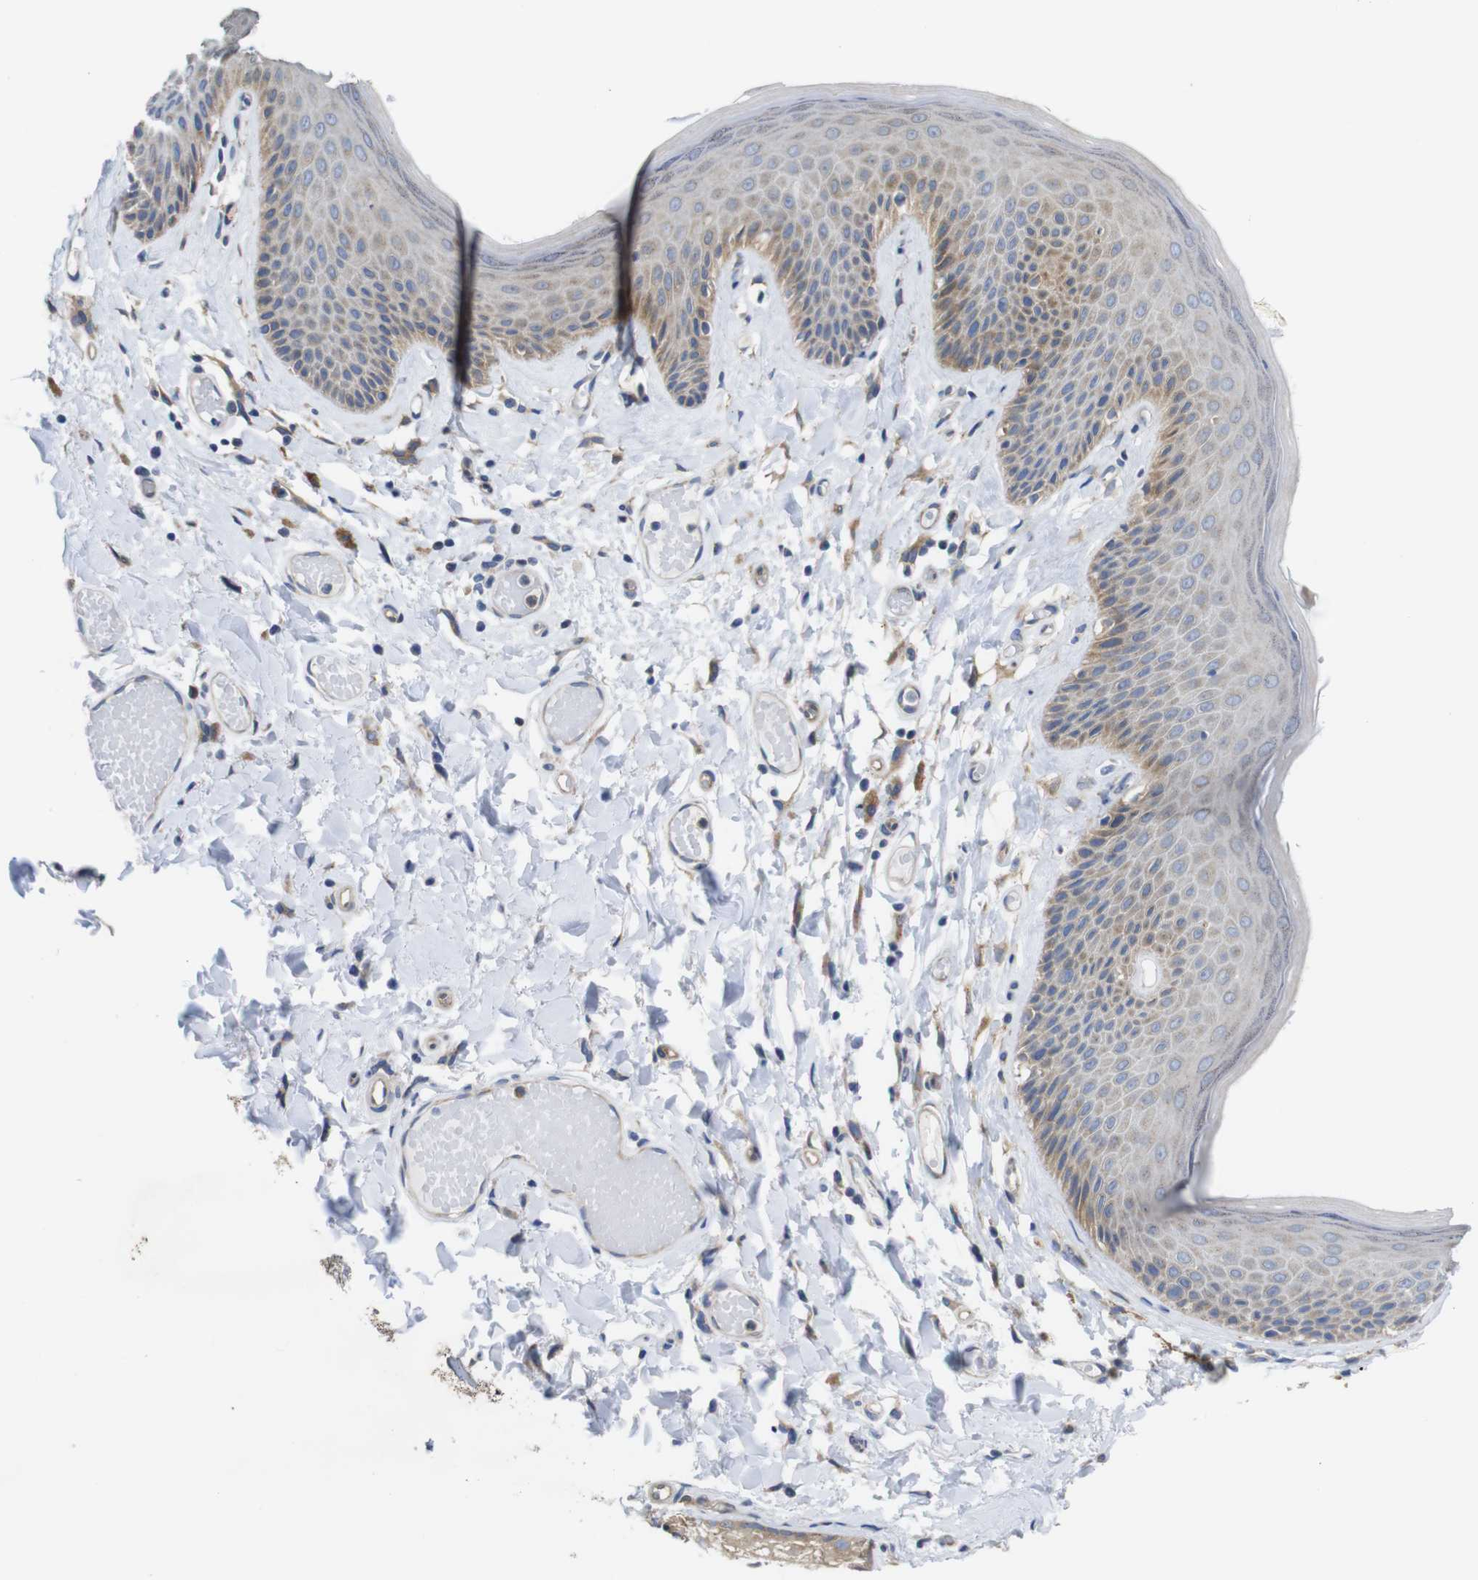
{"staining": {"intensity": "weak", "quantity": "25%-75%", "location": "cytoplasmic/membranous"}, "tissue": "skin", "cell_type": "Epidermal cells", "image_type": "normal", "snomed": [{"axis": "morphology", "description": "Normal tissue, NOS"}, {"axis": "topography", "description": "Vulva"}], "caption": "High-power microscopy captured an IHC photomicrograph of normal skin, revealing weak cytoplasmic/membranous expression in about 25%-75% of epidermal cells. The protein is shown in brown color, while the nuclei are stained blue.", "gene": "DDRGK1", "patient": {"sex": "female", "age": 73}}